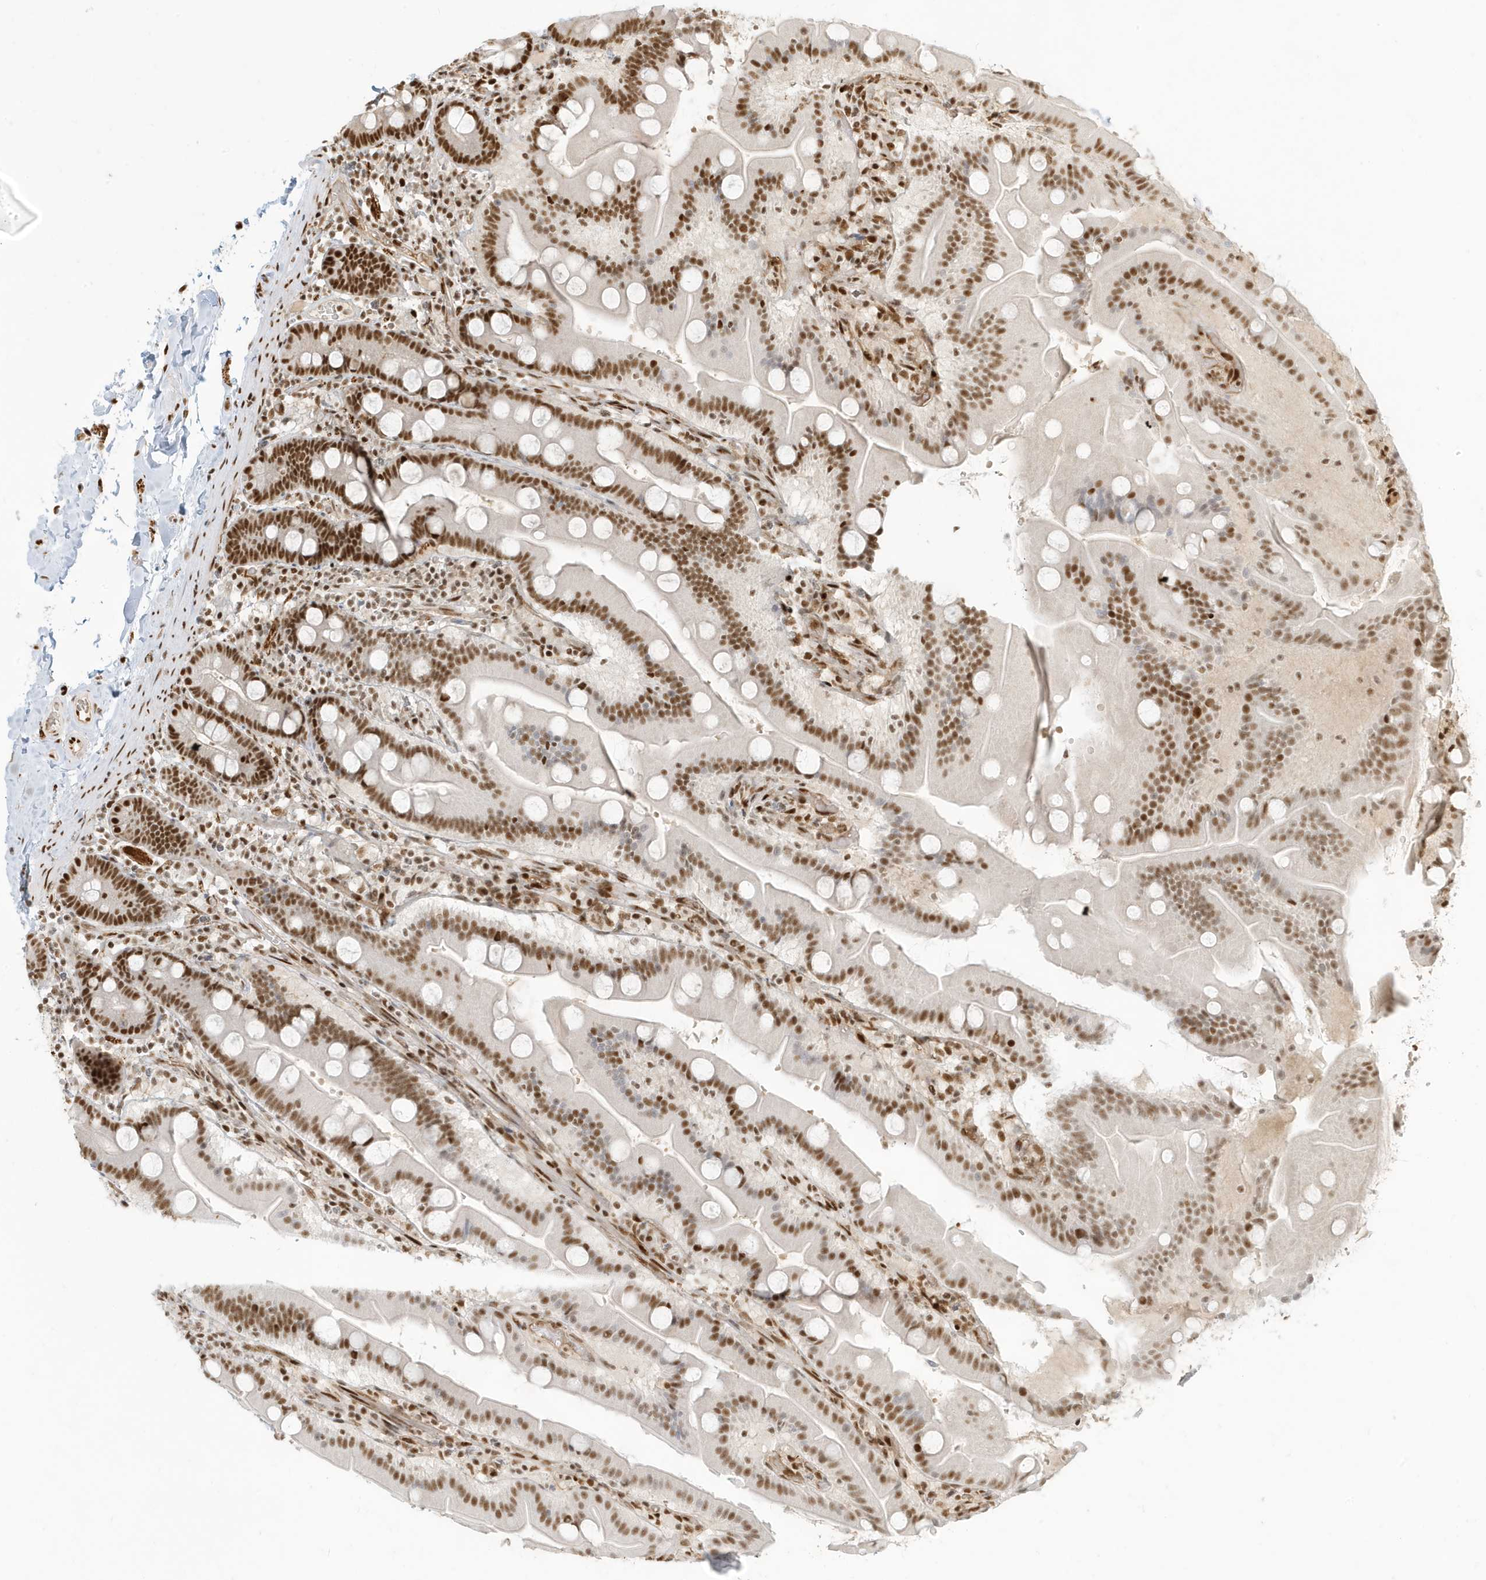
{"staining": {"intensity": "moderate", "quantity": ">75%", "location": "nuclear"}, "tissue": "duodenum", "cell_type": "Glandular cells", "image_type": "normal", "snomed": [{"axis": "morphology", "description": "Normal tissue, NOS"}, {"axis": "topography", "description": "Duodenum"}], "caption": "Brown immunohistochemical staining in benign human duodenum reveals moderate nuclear expression in approximately >75% of glandular cells.", "gene": "CKS1B", "patient": {"sex": "male", "age": 55}}